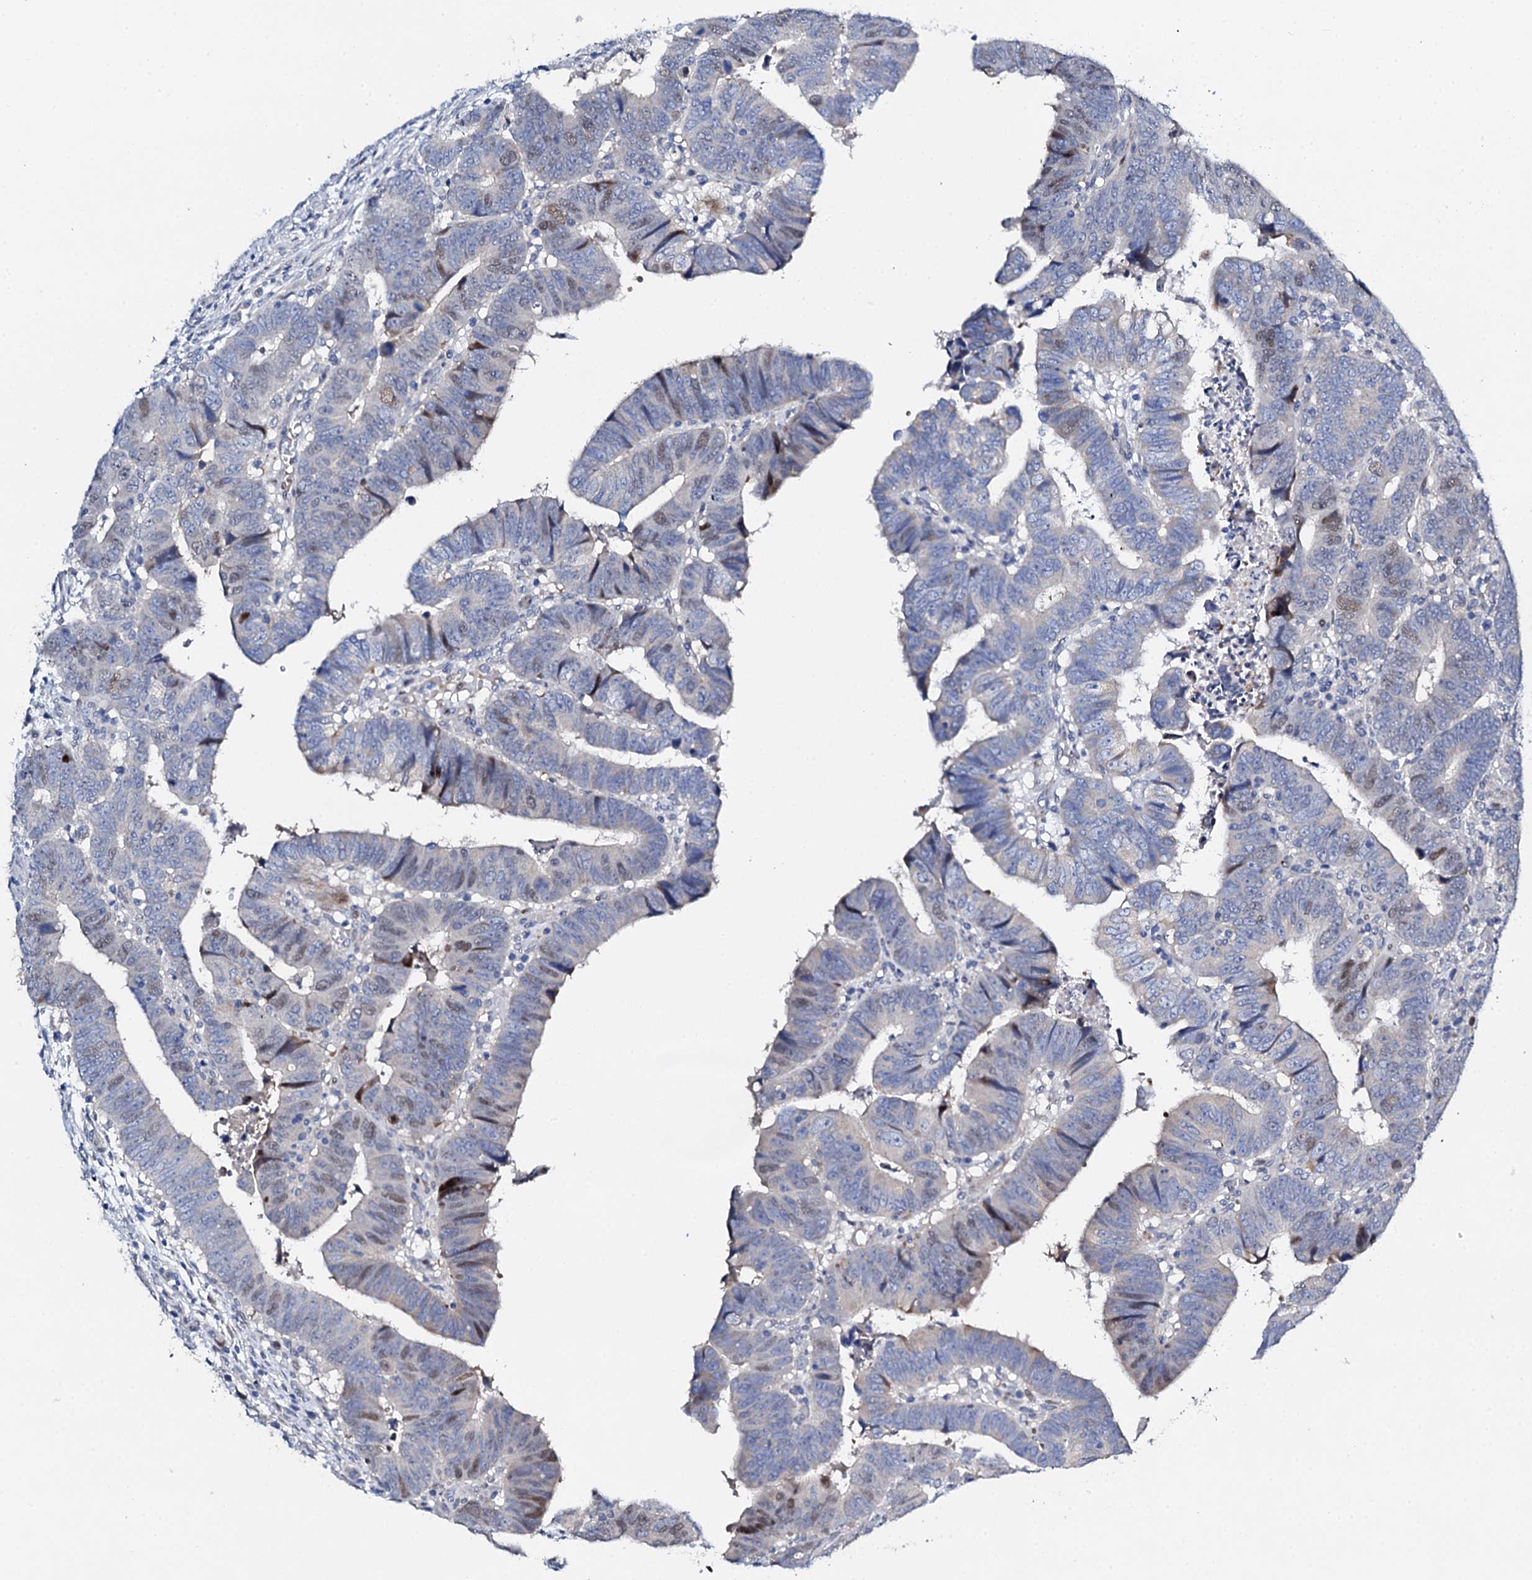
{"staining": {"intensity": "weak", "quantity": "<25%", "location": "nuclear"}, "tissue": "colorectal cancer", "cell_type": "Tumor cells", "image_type": "cancer", "snomed": [{"axis": "morphology", "description": "Normal tissue, NOS"}, {"axis": "morphology", "description": "Adenocarcinoma, NOS"}, {"axis": "topography", "description": "Rectum"}], "caption": "A high-resolution photomicrograph shows IHC staining of colorectal cancer, which shows no significant staining in tumor cells.", "gene": "NUDT13", "patient": {"sex": "female", "age": 65}}